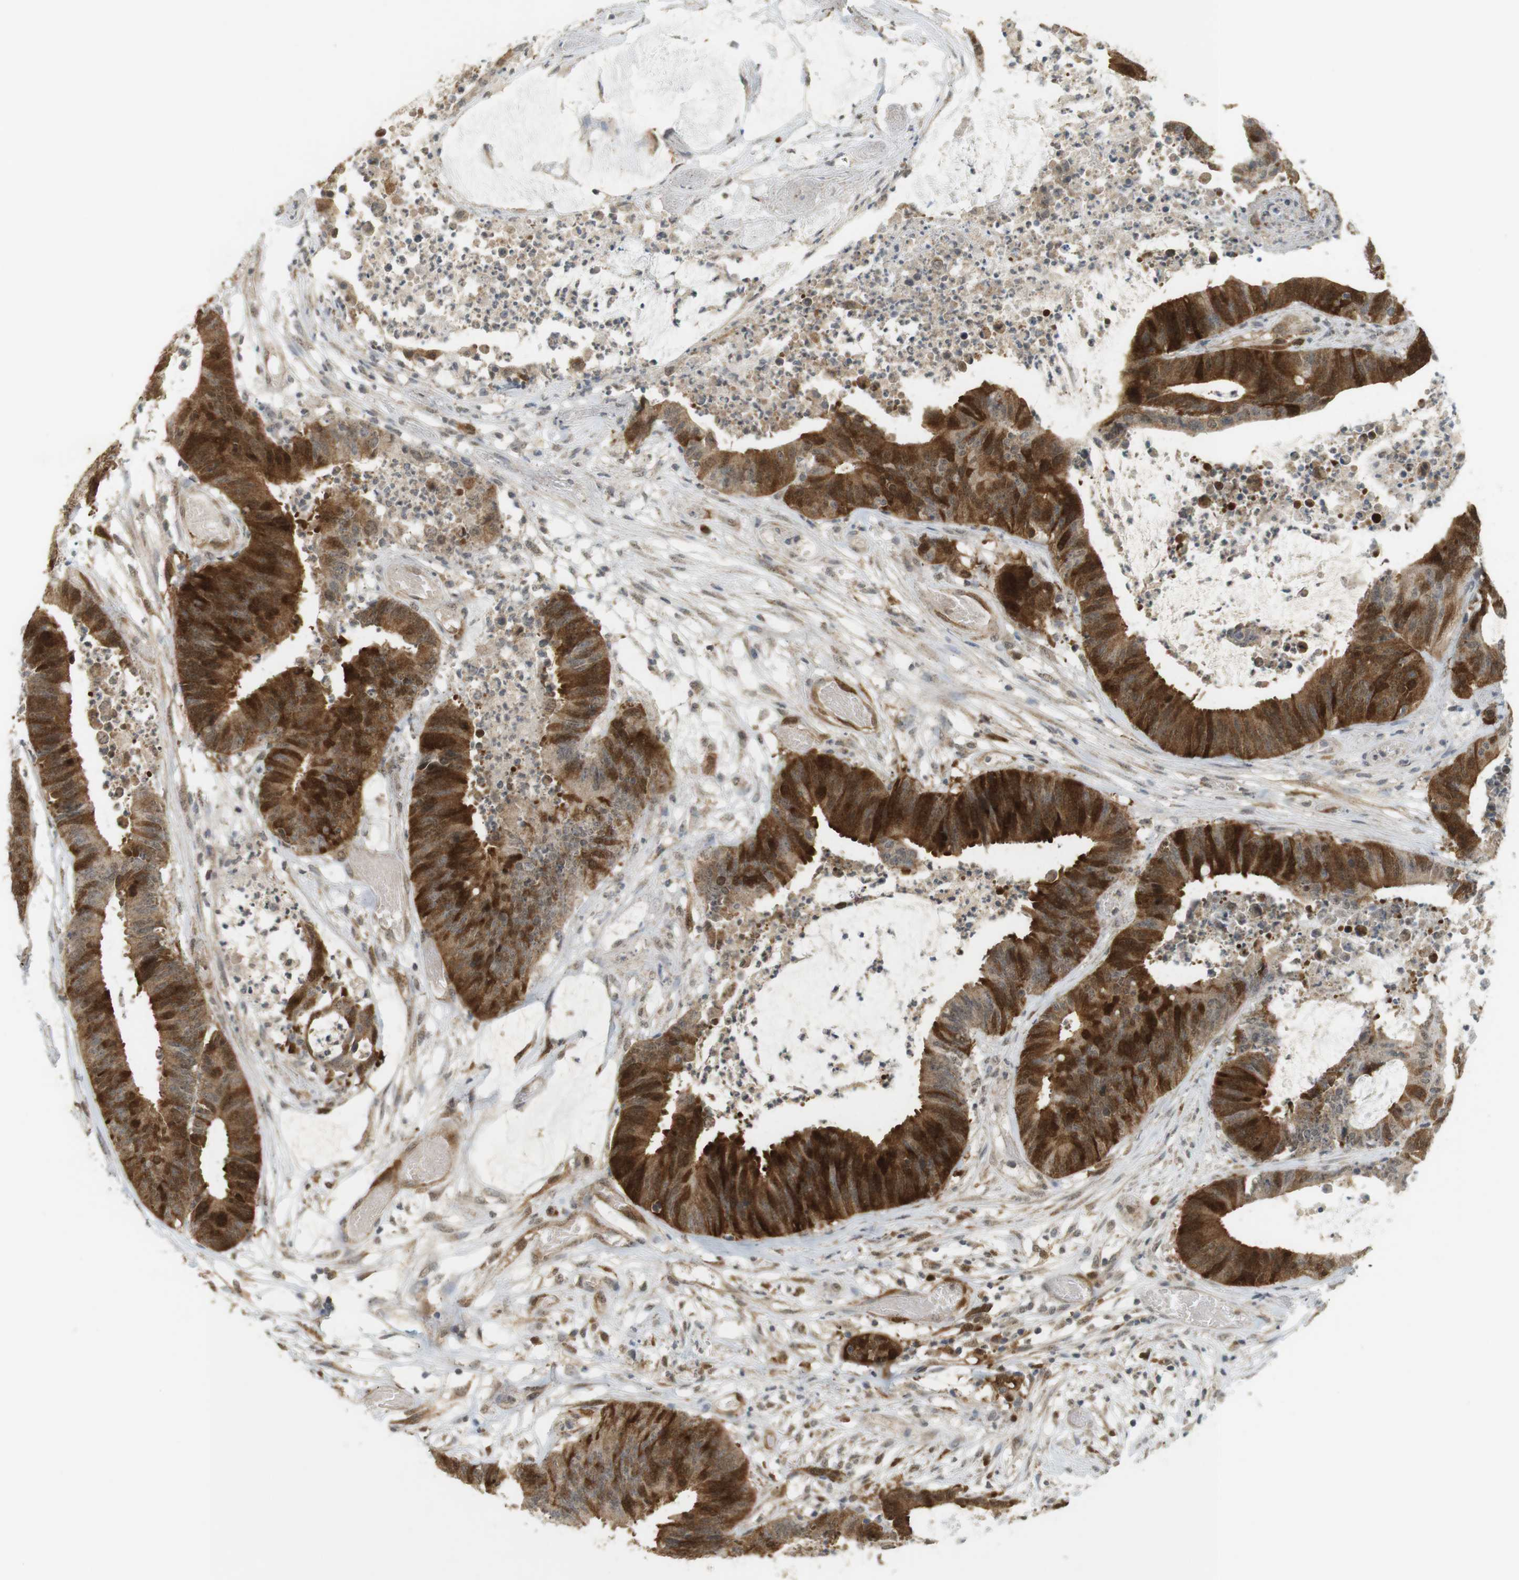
{"staining": {"intensity": "strong", "quantity": ">75%", "location": "cytoplasmic/membranous"}, "tissue": "colorectal cancer", "cell_type": "Tumor cells", "image_type": "cancer", "snomed": [{"axis": "morphology", "description": "Adenocarcinoma, NOS"}, {"axis": "topography", "description": "Rectum"}], "caption": "Colorectal adenocarcinoma stained with a brown dye exhibits strong cytoplasmic/membranous positive positivity in approximately >75% of tumor cells.", "gene": "TTK", "patient": {"sex": "female", "age": 66}}